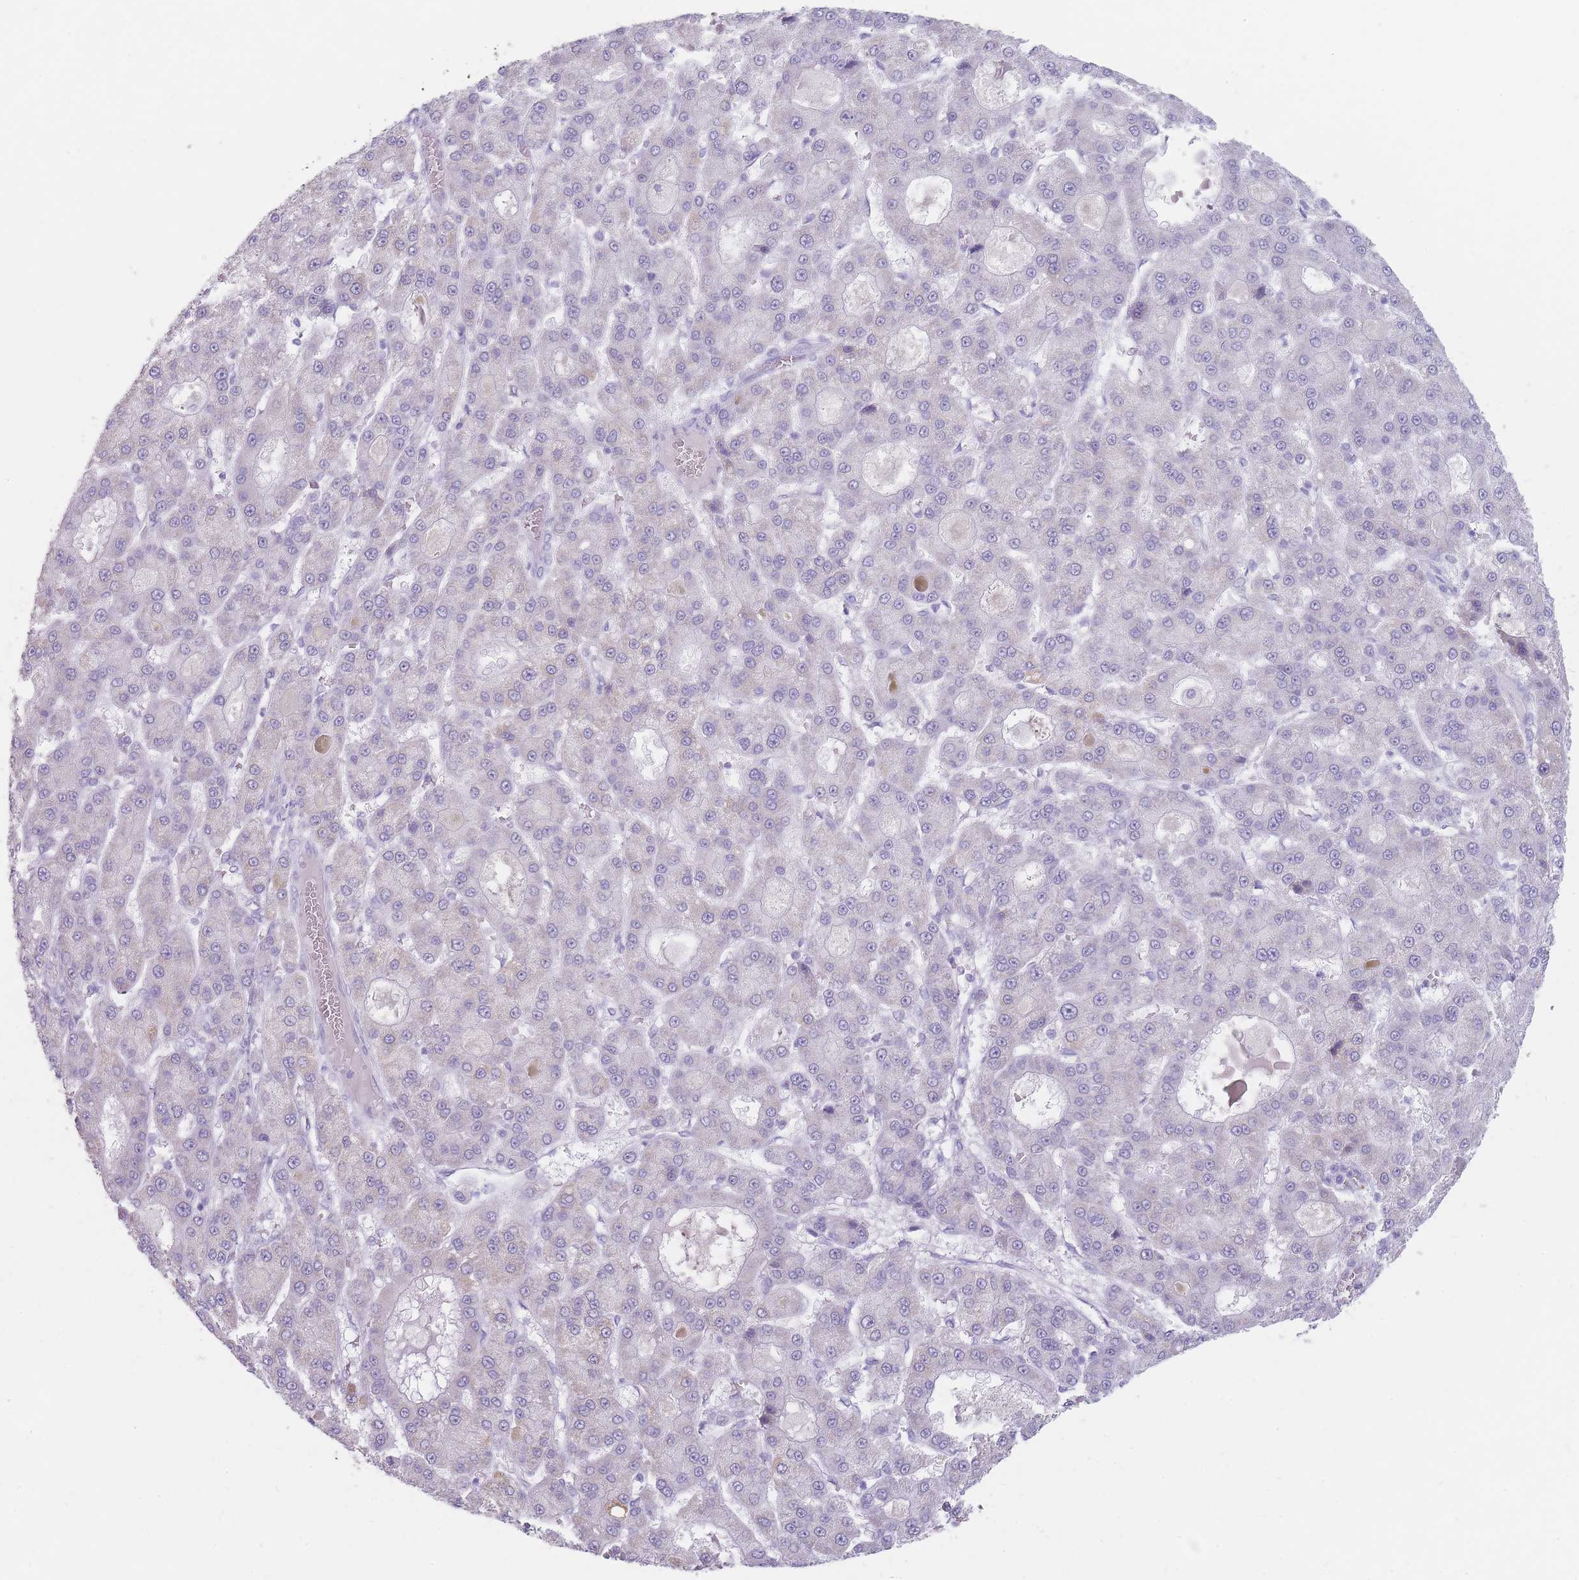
{"staining": {"intensity": "negative", "quantity": "none", "location": "none"}, "tissue": "liver cancer", "cell_type": "Tumor cells", "image_type": "cancer", "snomed": [{"axis": "morphology", "description": "Carcinoma, Hepatocellular, NOS"}, {"axis": "topography", "description": "Liver"}], "caption": "DAB (3,3'-diaminobenzidine) immunohistochemical staining of hepatocellular carcinoma (liver) reveals no significant positivity in tumor cells.", "gene": "GPR12", "patient": {"sex": "male", "age": 70}}